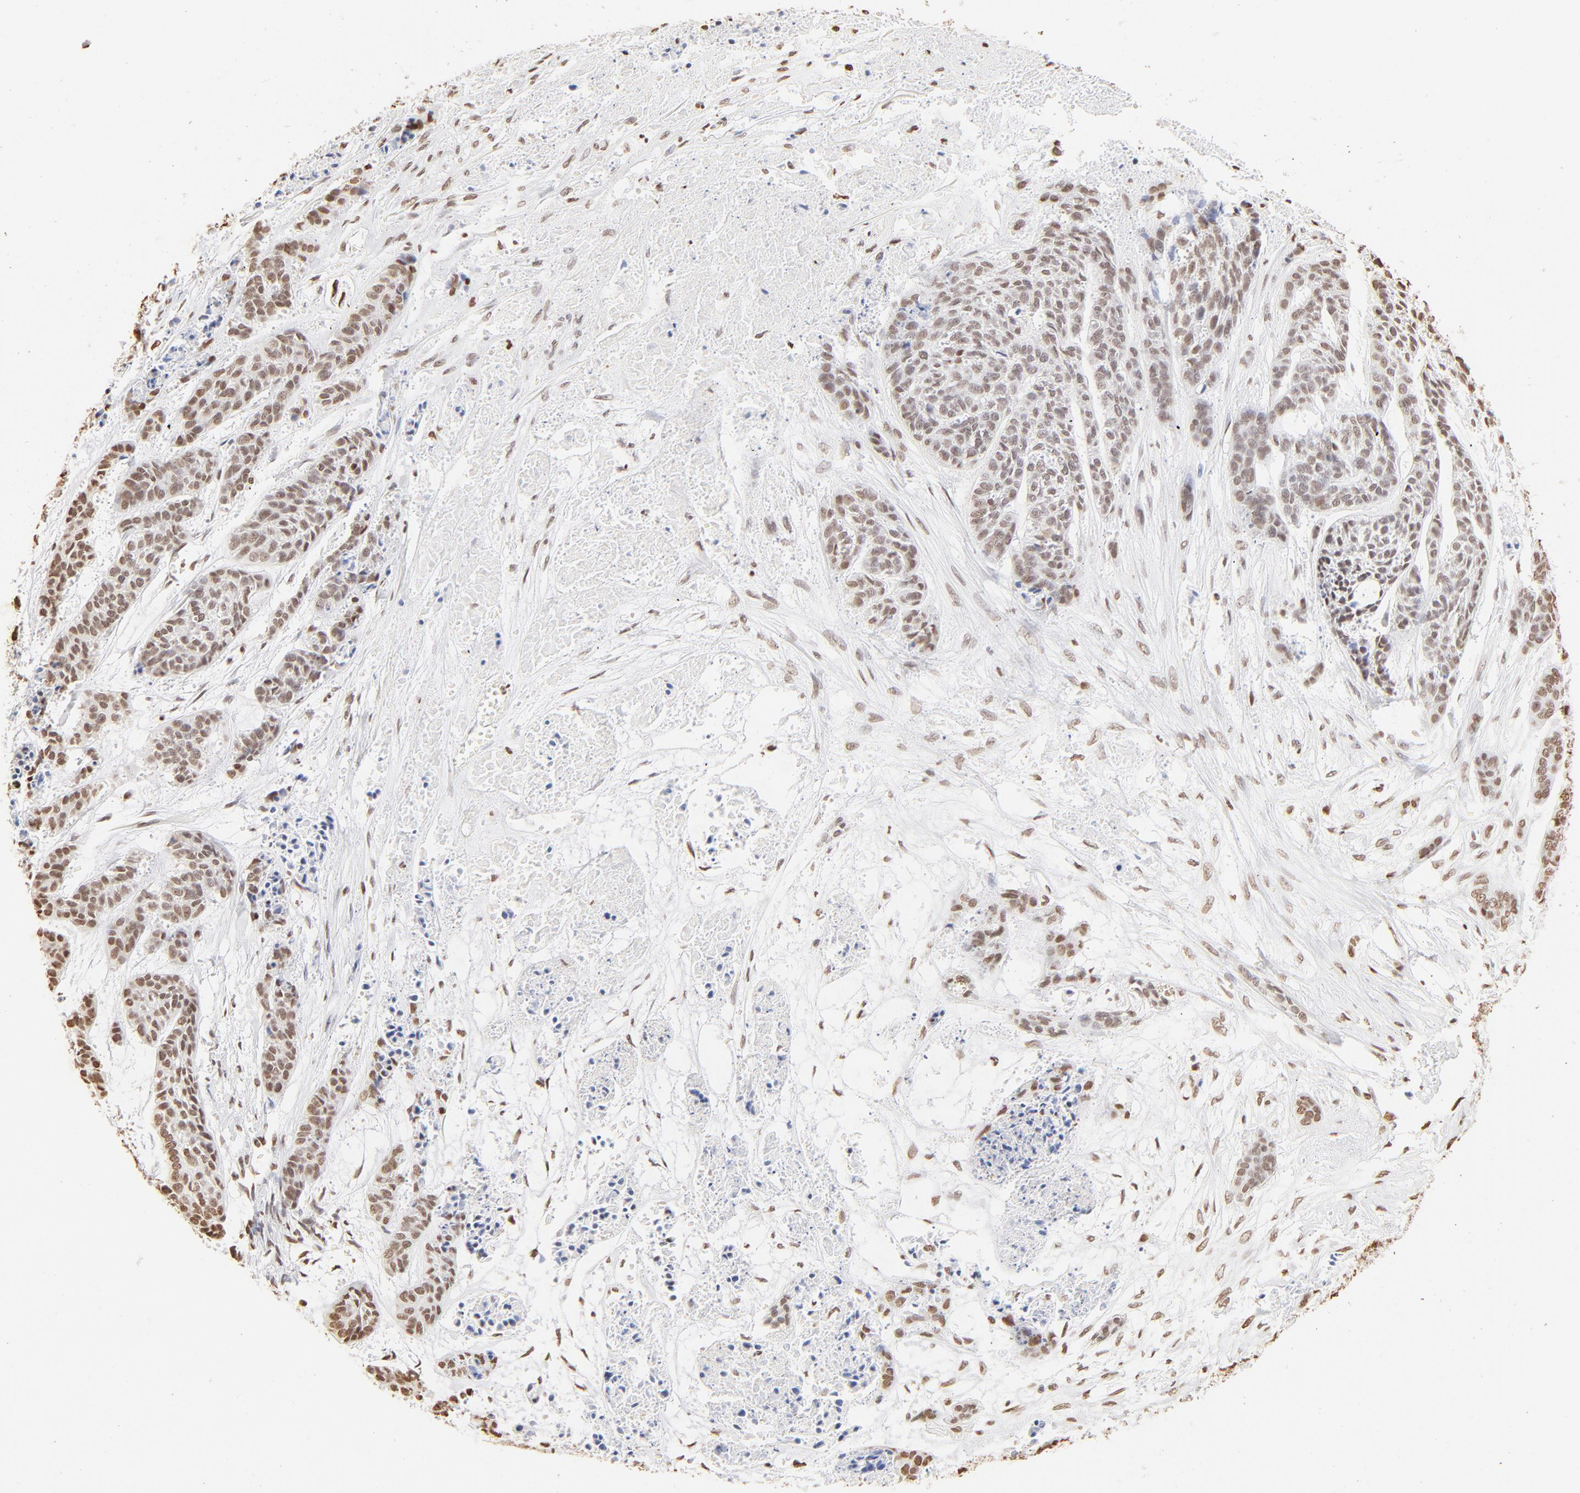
{"staining": {"intensity": "moderate", "quantity": ">75%", "location": "nuclear"}, "tissue": "skin cancer", "cell_type": "Tumor cells", "image_type": "cancer", "snomed": [{"axis": "morphology", "description": "Basal cell carcinoma"}, {"axis": "topography", "description": "Skin"}], "caption": "The image reveals immunohistochemical staining of skin cancer. There is moderate nuclear staining is identified in about >75% of tumor cells.", "gene": "ZNF540", "patient": {"sex": "female", "age": 64}}